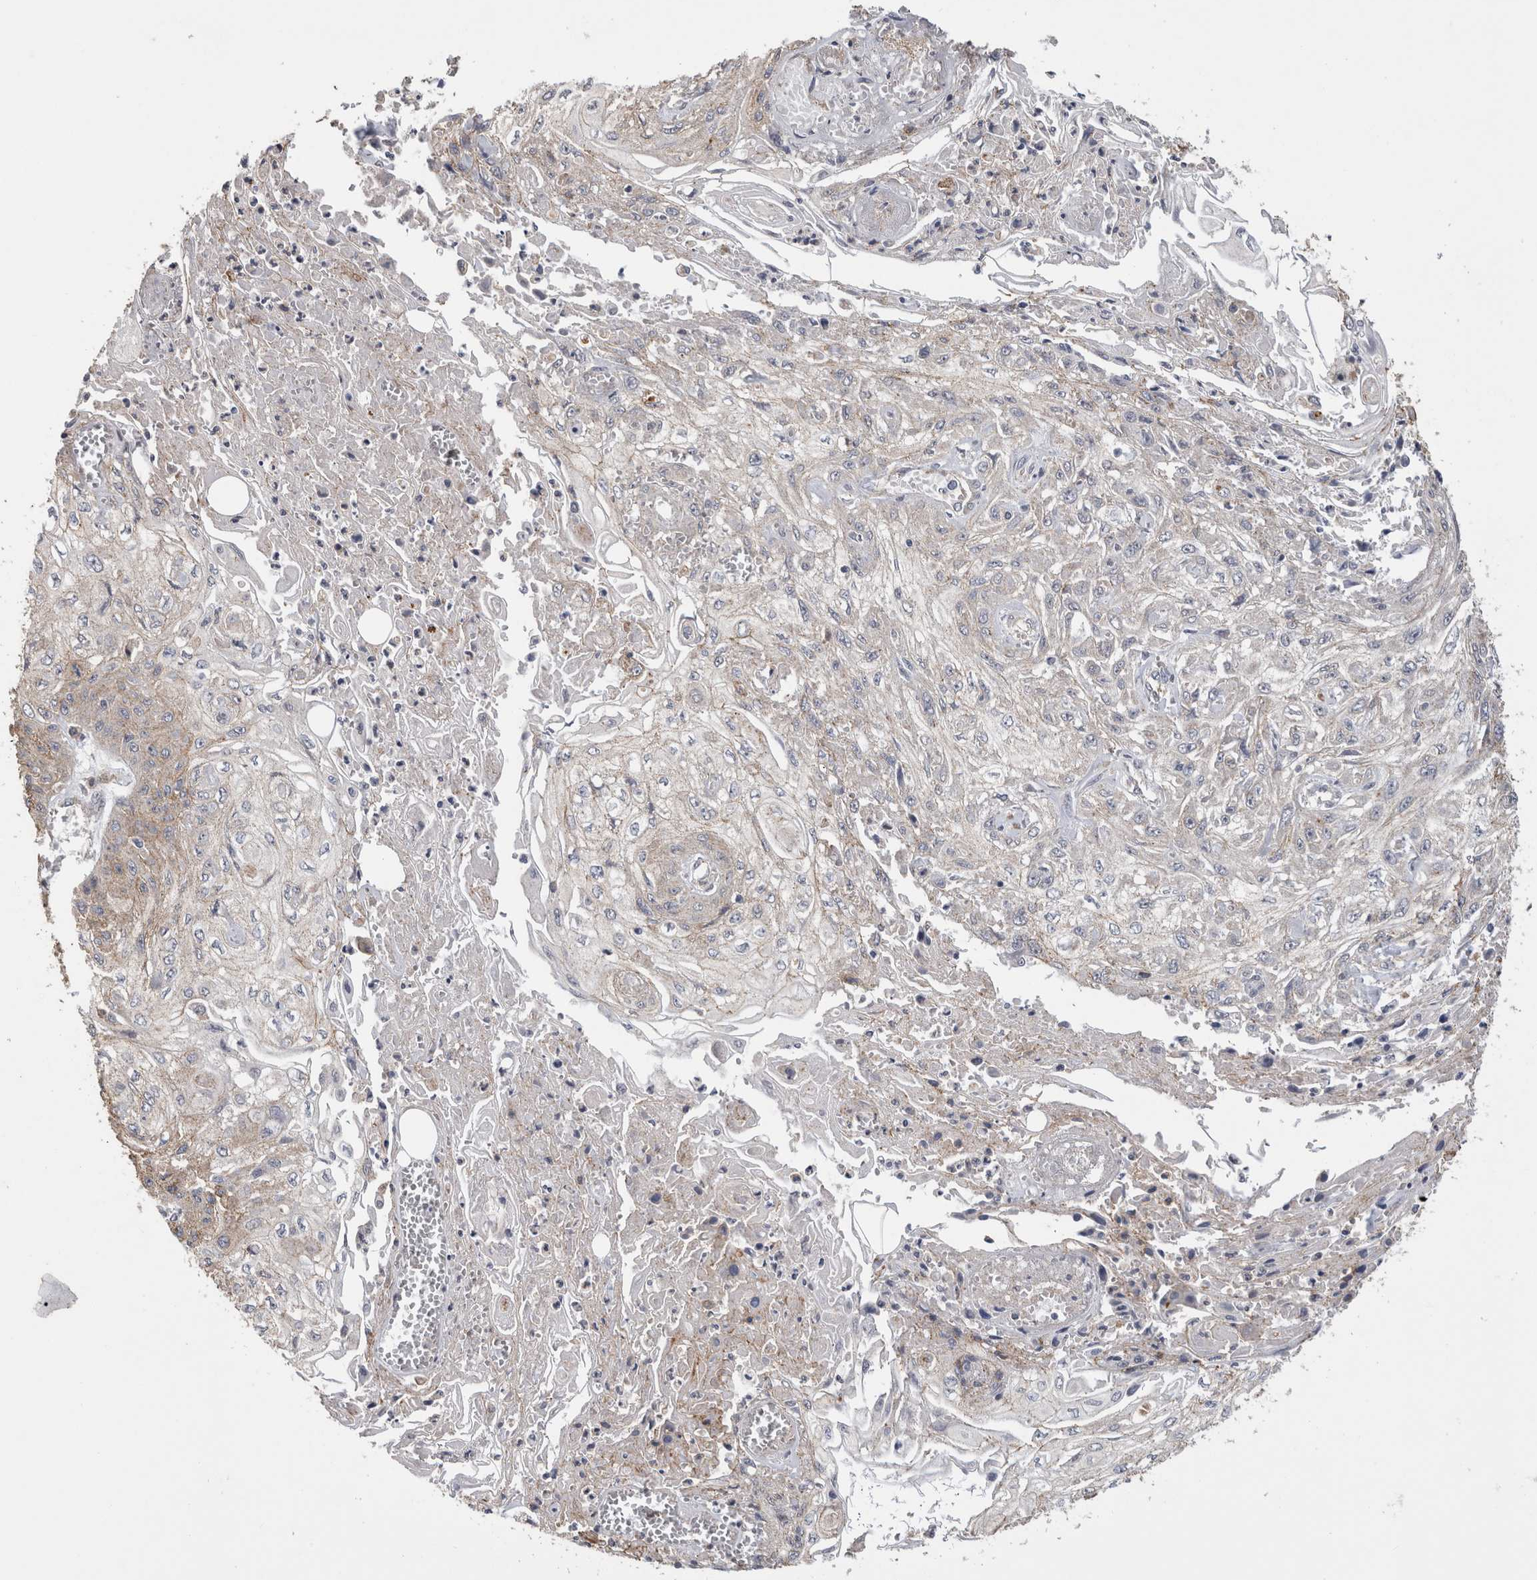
{"staining": {"intensity": "weak", "quantity": "<25%", "location": "cytoplasmic/membranous"}, "tissue": "skin cancer", "cell_type": "Tumor cells", "image_type": "cancer", "snomed": [{"axis": "morphology", "description": "Squamous cell carcinoma, NOS"}, {"axis": "morphology", "description": "Squamous cell carcinoma, metastatic, NOS"}, {"axis": "topography", "description": "Skin"}, {"axis": "topography", "description": "Lymph node"}], "caption": "Tumor cells are negative for protein expression in human skin cancer (squamous cell carcinoma).", "gene": "CNTFR", "patient": {"sex": "male", "age": 75}}